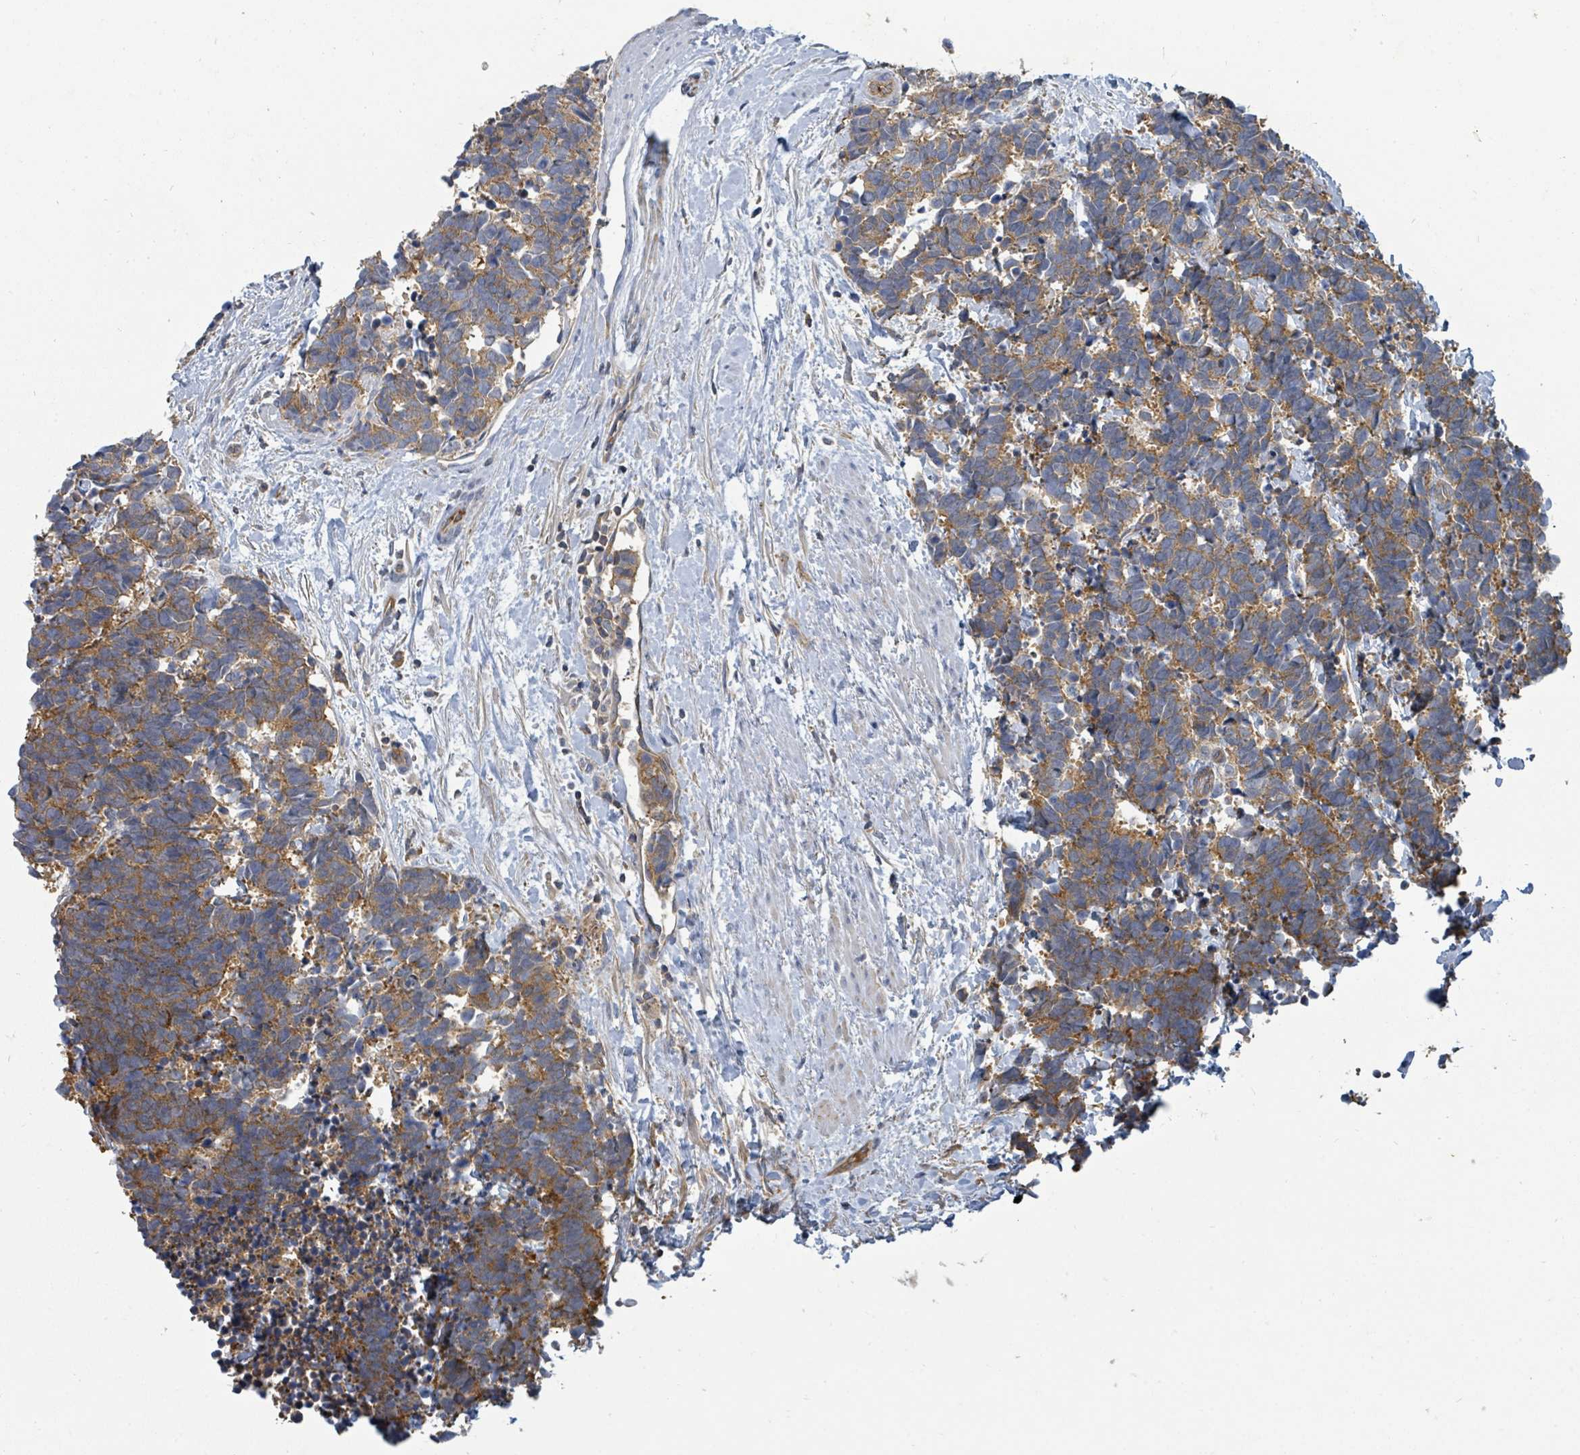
{"staining": {"intensity": "moderate", "quantity": ">75%", "location": "cytoplasmic/membranous"}, "tissue": "carcinoid", "cell_type": "Tumor cells", "image_type": "cancer", "snomed": [{"axis": "morphology", "description": "Carcinoma, NOS"}, {"axis": "morphology", "description": "Carcinoid, malignant, NOS"}, {"axis": "topography", "description": "Prostate"}], "caption": "Immunohistochemical staining of malignant carcinoid reveals medium levels of moderate cytoplasmic/membranous protein staining in approximately >75% of tumor cells. (Stains: DAB (3,3'-diaminobenzidine) in brown, nuclei in blue, Microscopy: brightfield microscopy at high magnification).", "gene": "BOLA2B", "patient": {"sex": "male", "age": 57}}